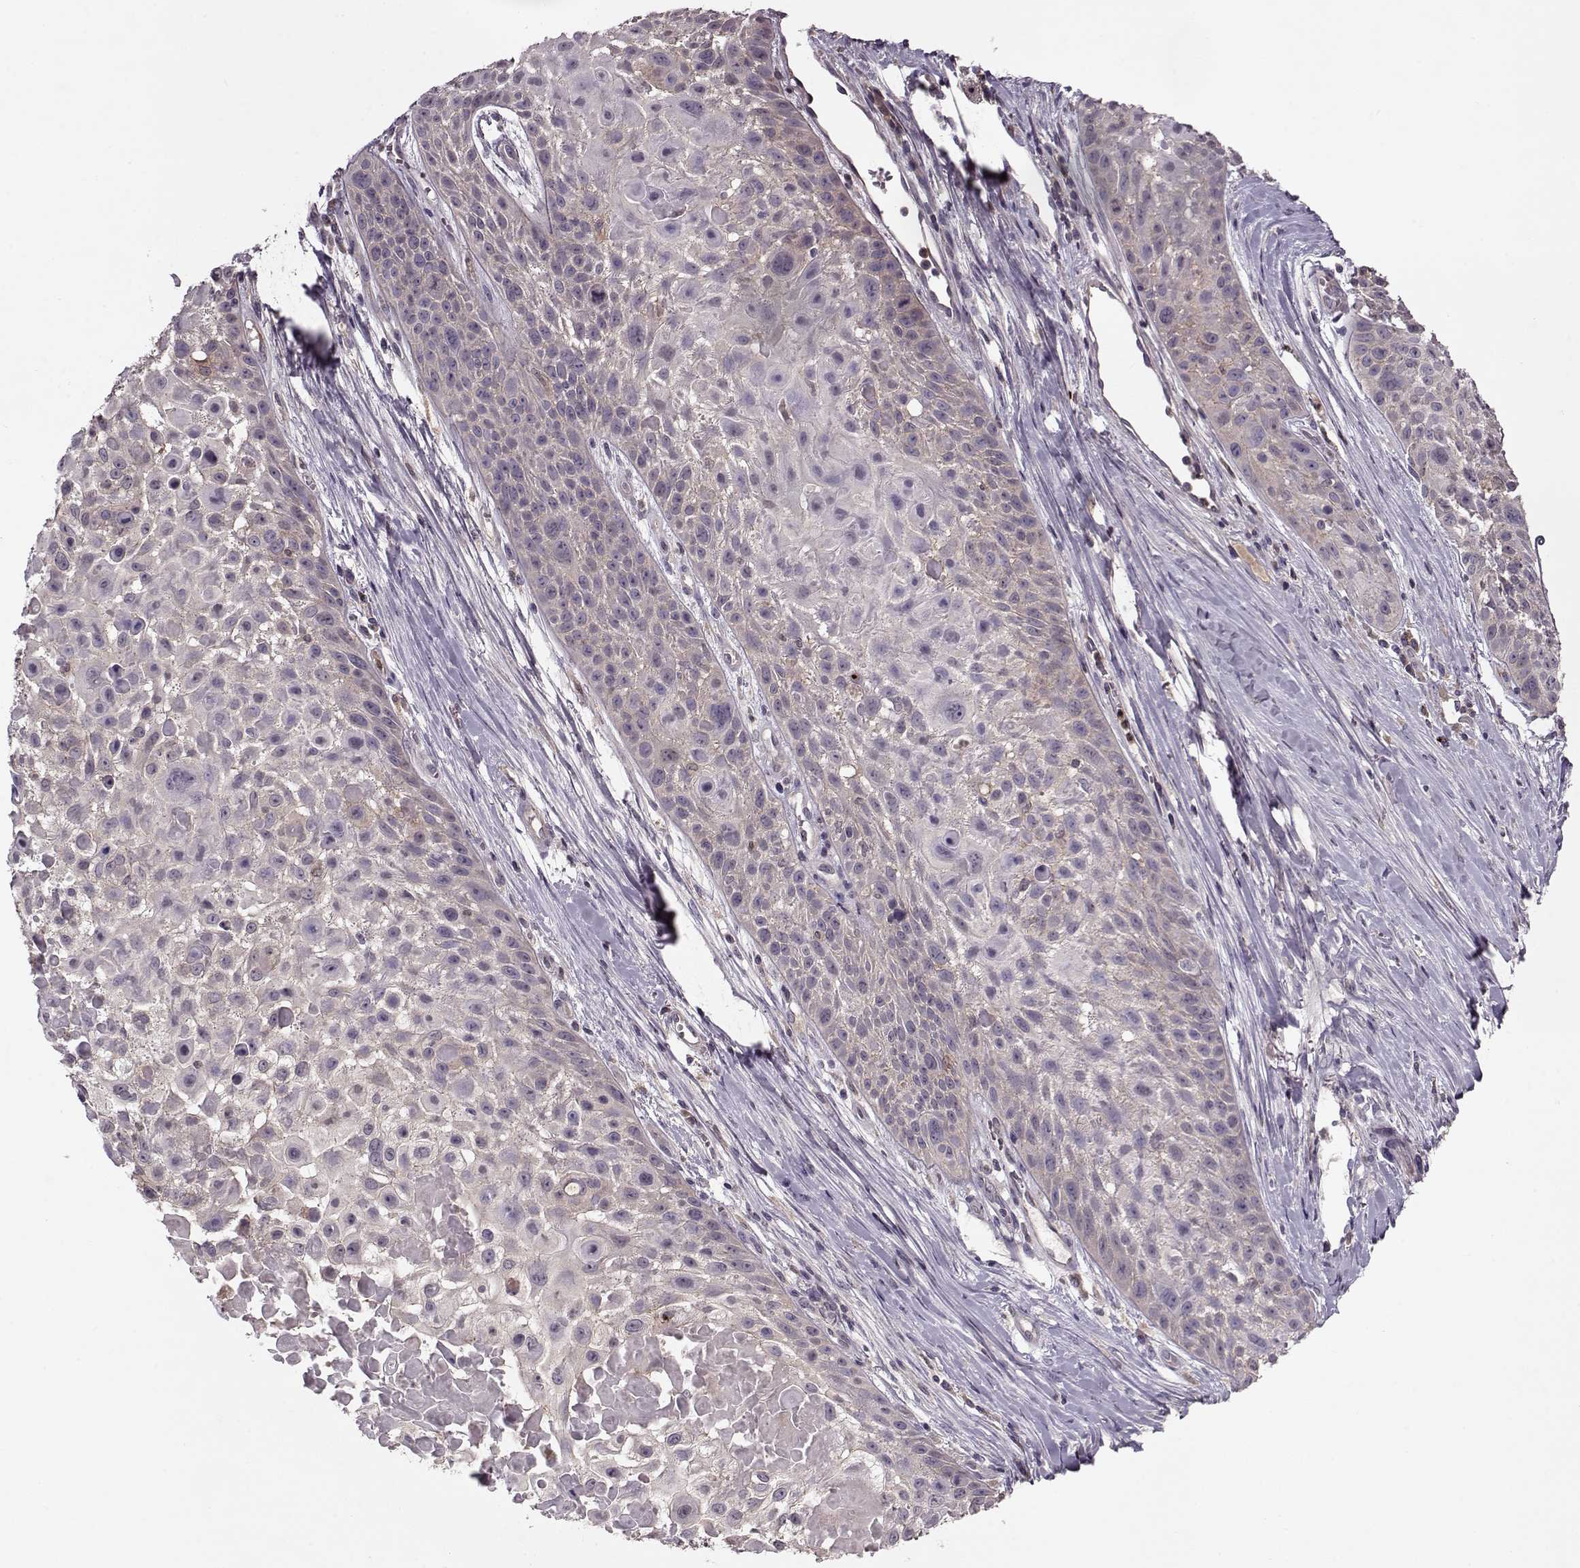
{"staining": {"intensity": "negative", "quantity": "none", "location": "none"}, "tissue": "skin cancer", "cell_type": "Tumor cells", "image_type": "cancer", "snomed": [{"axis": "morphology", "description": "Squamous cell carcinoma, NOS"}, {"axis": "topography", "description": "Skin"}, {"axis": "topography", "description": "Anal"}], "caption": "Squamous cell carcinoma (skin) stained for a protein using immunohistochemistry (IHC) displays no positivity tumor cells.", "gene": "ACOT11", "patient": {"sex": "female", "age": 75}}